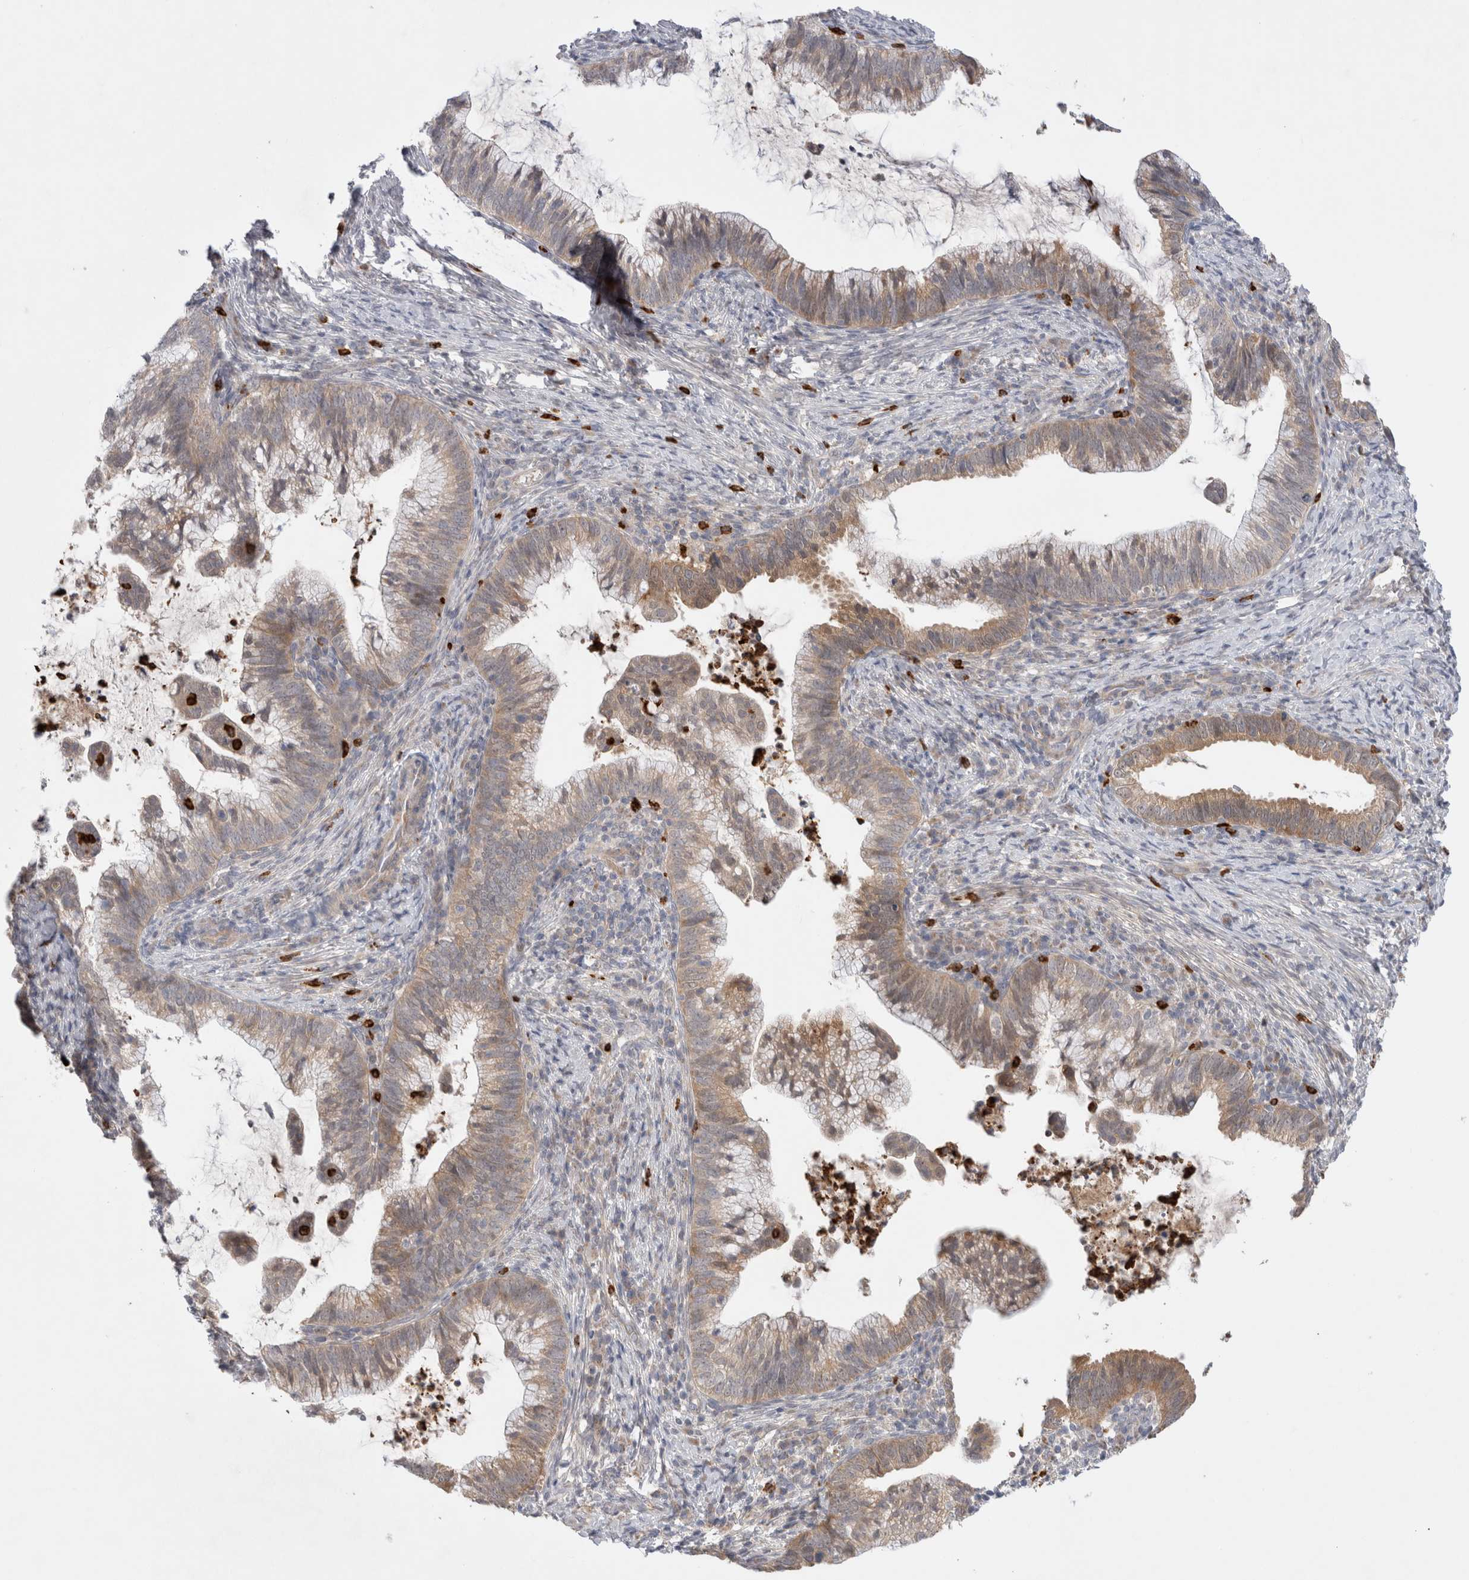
{"staining": {"intensity": "moderate", "quantity": "25%-75%", "location": "cytoplasmic/membranous"}, "tissue": "cervical cancer", "cell_type": "Tumor cells", "image_type": "cancer", "snomed": [{"axis": "morphology", "description": "Adenocarcinoma, NOS"}, {"axis": "topography", "description": "Cervix"}], "caption": "Protein staining of cervical cancer (adenocarcinoma) tissue shows moderate cytoplasmic/membranous positivity in approximately 25%-75% of tumor cells. (brown staining indicates protein expression, while blue staining denotes nuclei).", "gene": "GSDMB", "patient": {"sex": "female", "age": 36}}